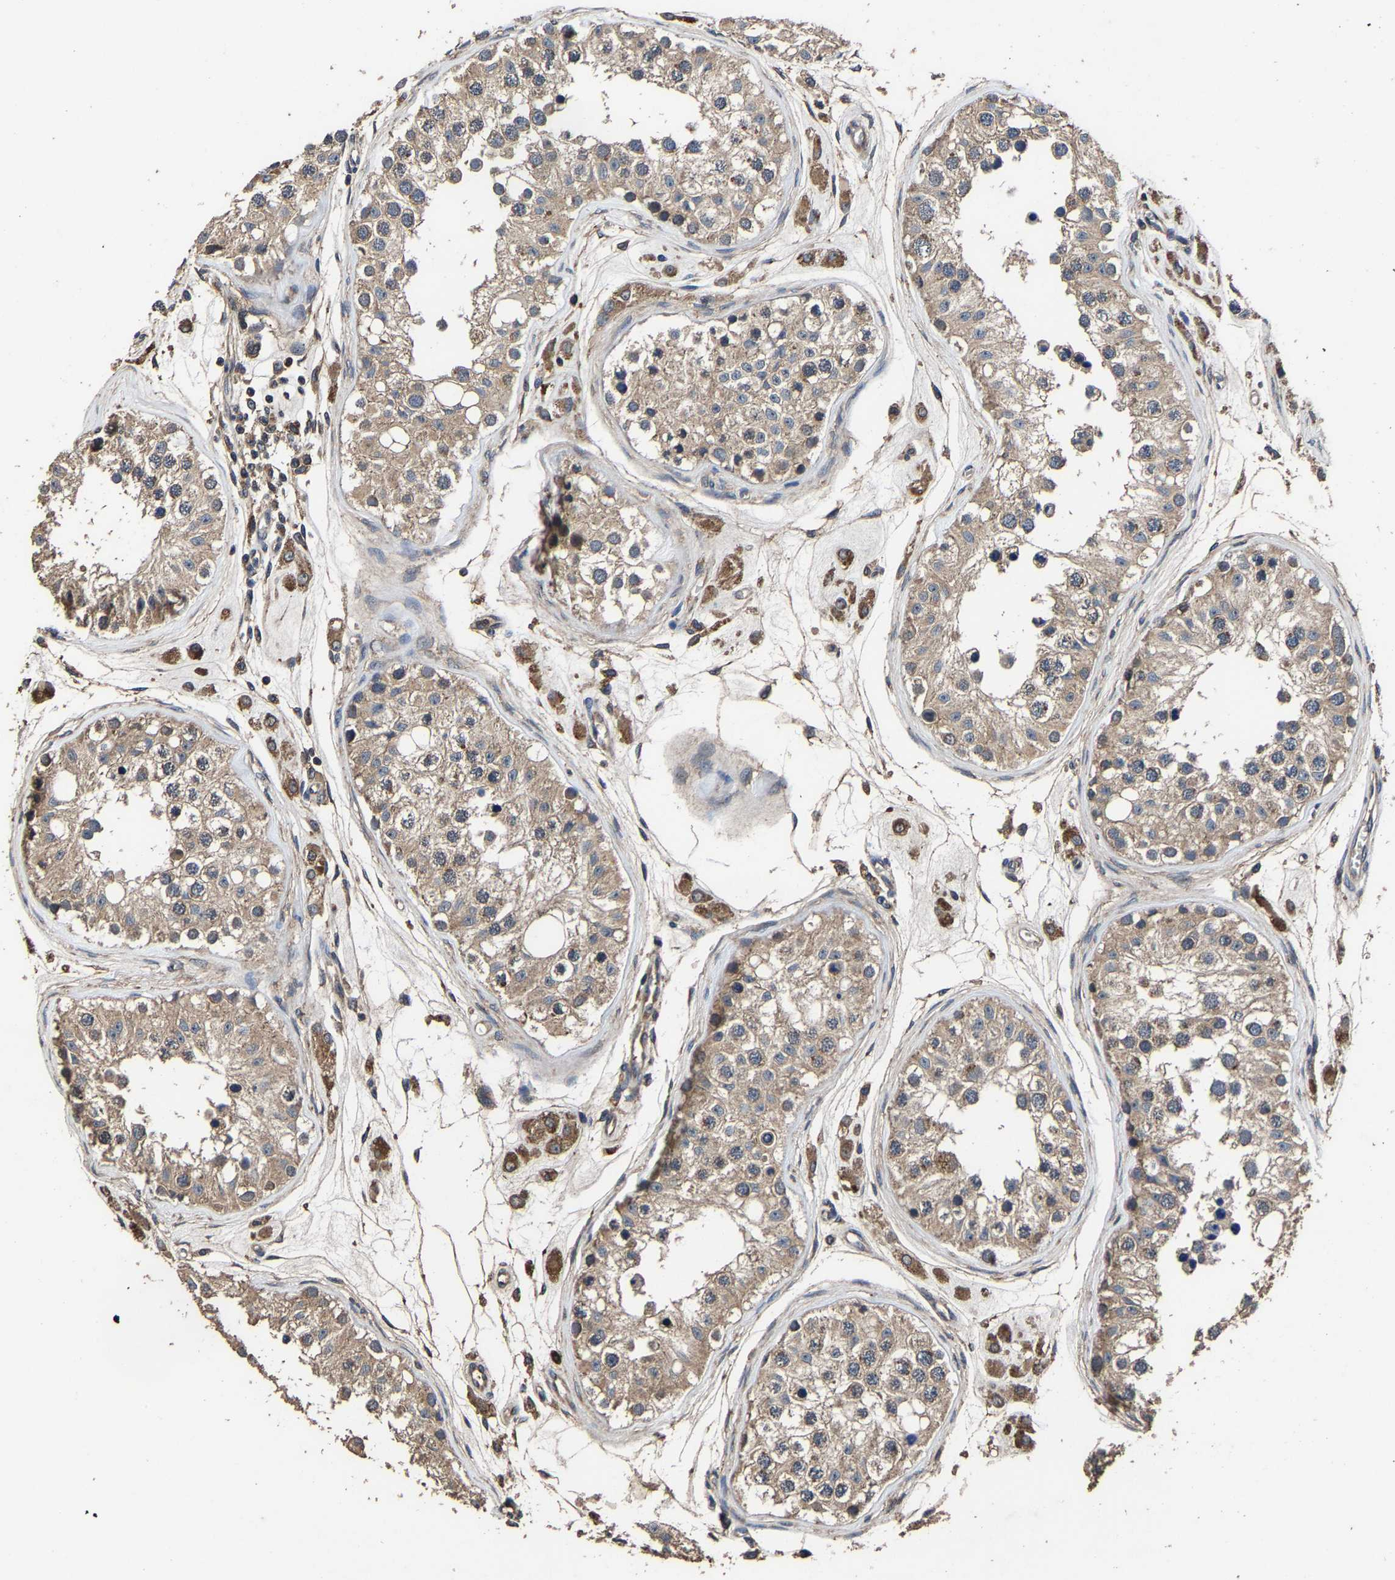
{"staining": {"intensity": "moderate", "quantity": ">75%", "location": "cytoplasmic/membranous"}, "tissue": "testis", "cell_type": "Cells in seminiferous ducts", "image_type": "normal", "snomed": [{"axis": "morphology", "description": "Normal tissue, NOS"}, {"axis": "morphology", "description": "Adenocarcinoma, metastatic, NOS"}, {"axis": "topography", "description": "Testis"}], "caption": "This is an image of immunohistochemistry staining of benign testis, which shows moderate positivity in the cytoplasmic/membranous of cells in seminiferous ducts.", "gene": "EBAG9", "patient": {"sex": "male", "age": 26}}